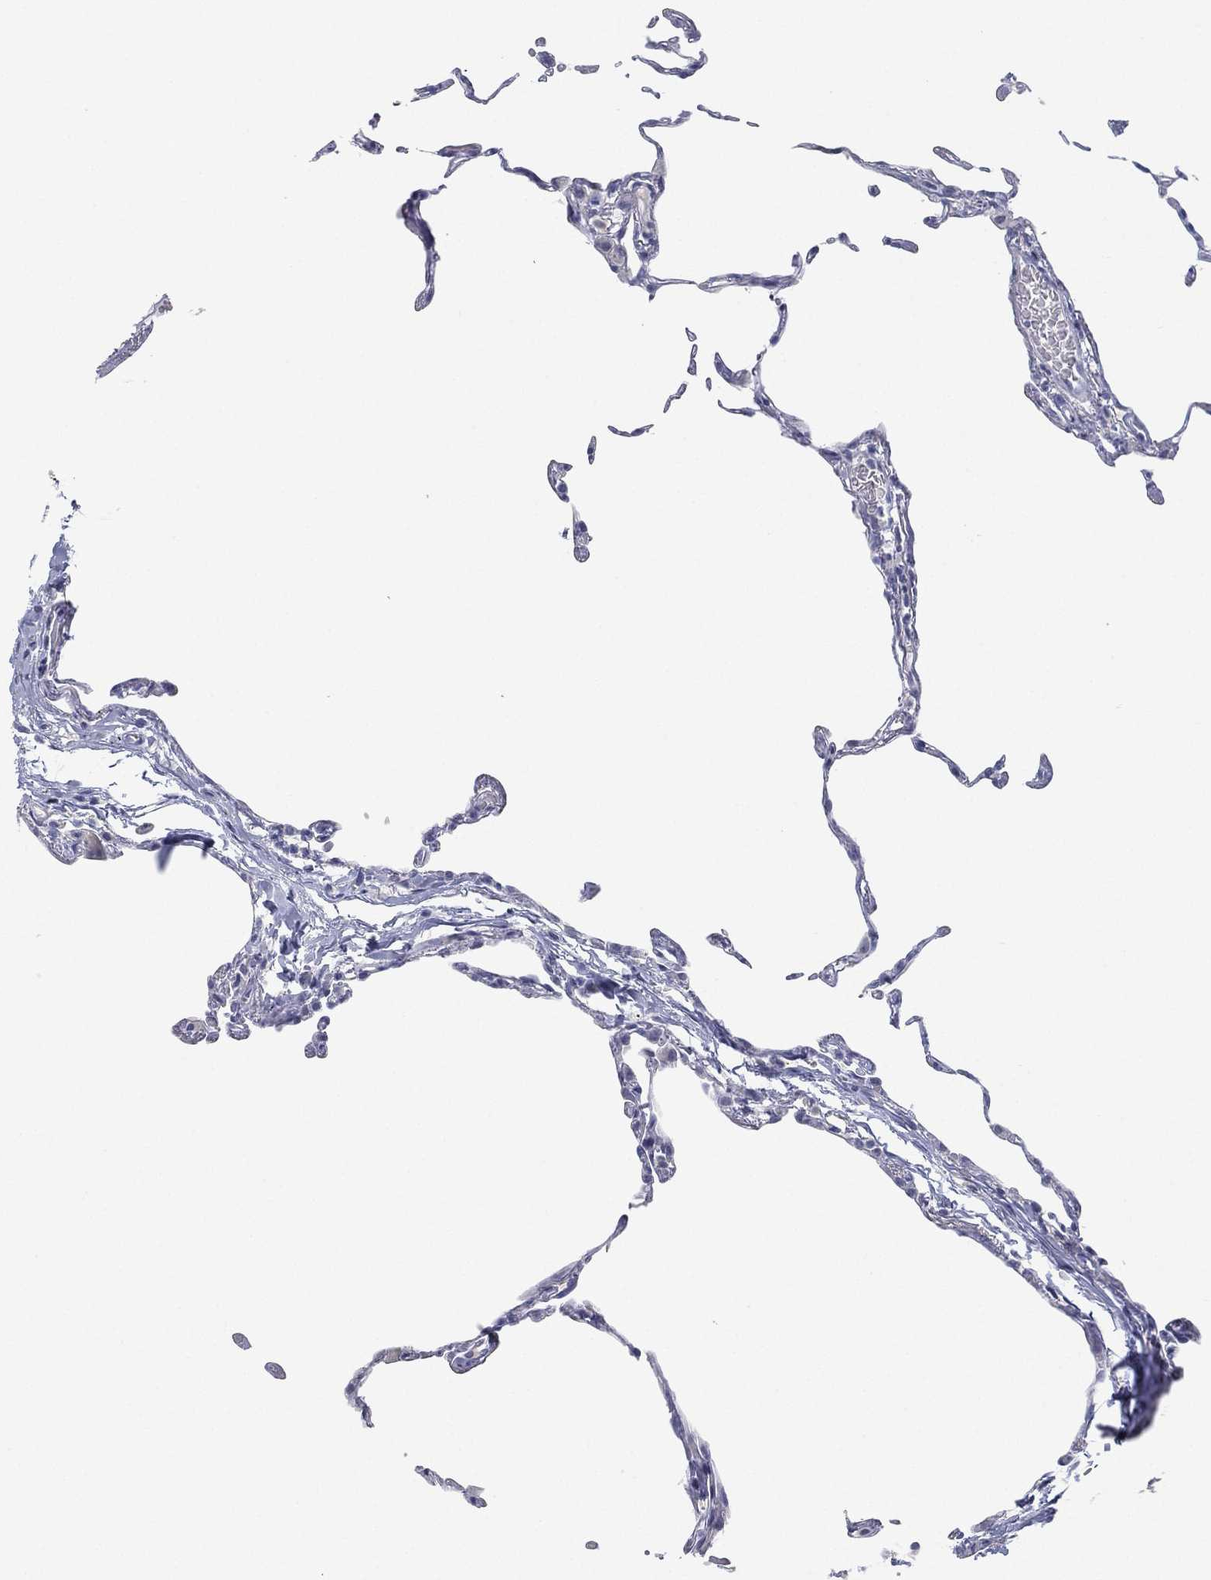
{"staining": {"intensity": "negative", "quantity": "none", "location": "none"}, "tissue": "lung", "cell_type": "Alveolar cells", "image_type": "normal", "snomed": [{"axis": "morphology", "description": "Normal tissue, NOS"}, {"axis": "topography", "description": "Lung"}], "caption": "Benign lung was stained to show a protein in brown. There is no significant staining in alveolar cells. (DAB IHC with hematoxylin counter stain).", "gene": "FMO1", "patient": {"sex": "female", "age": 57}}